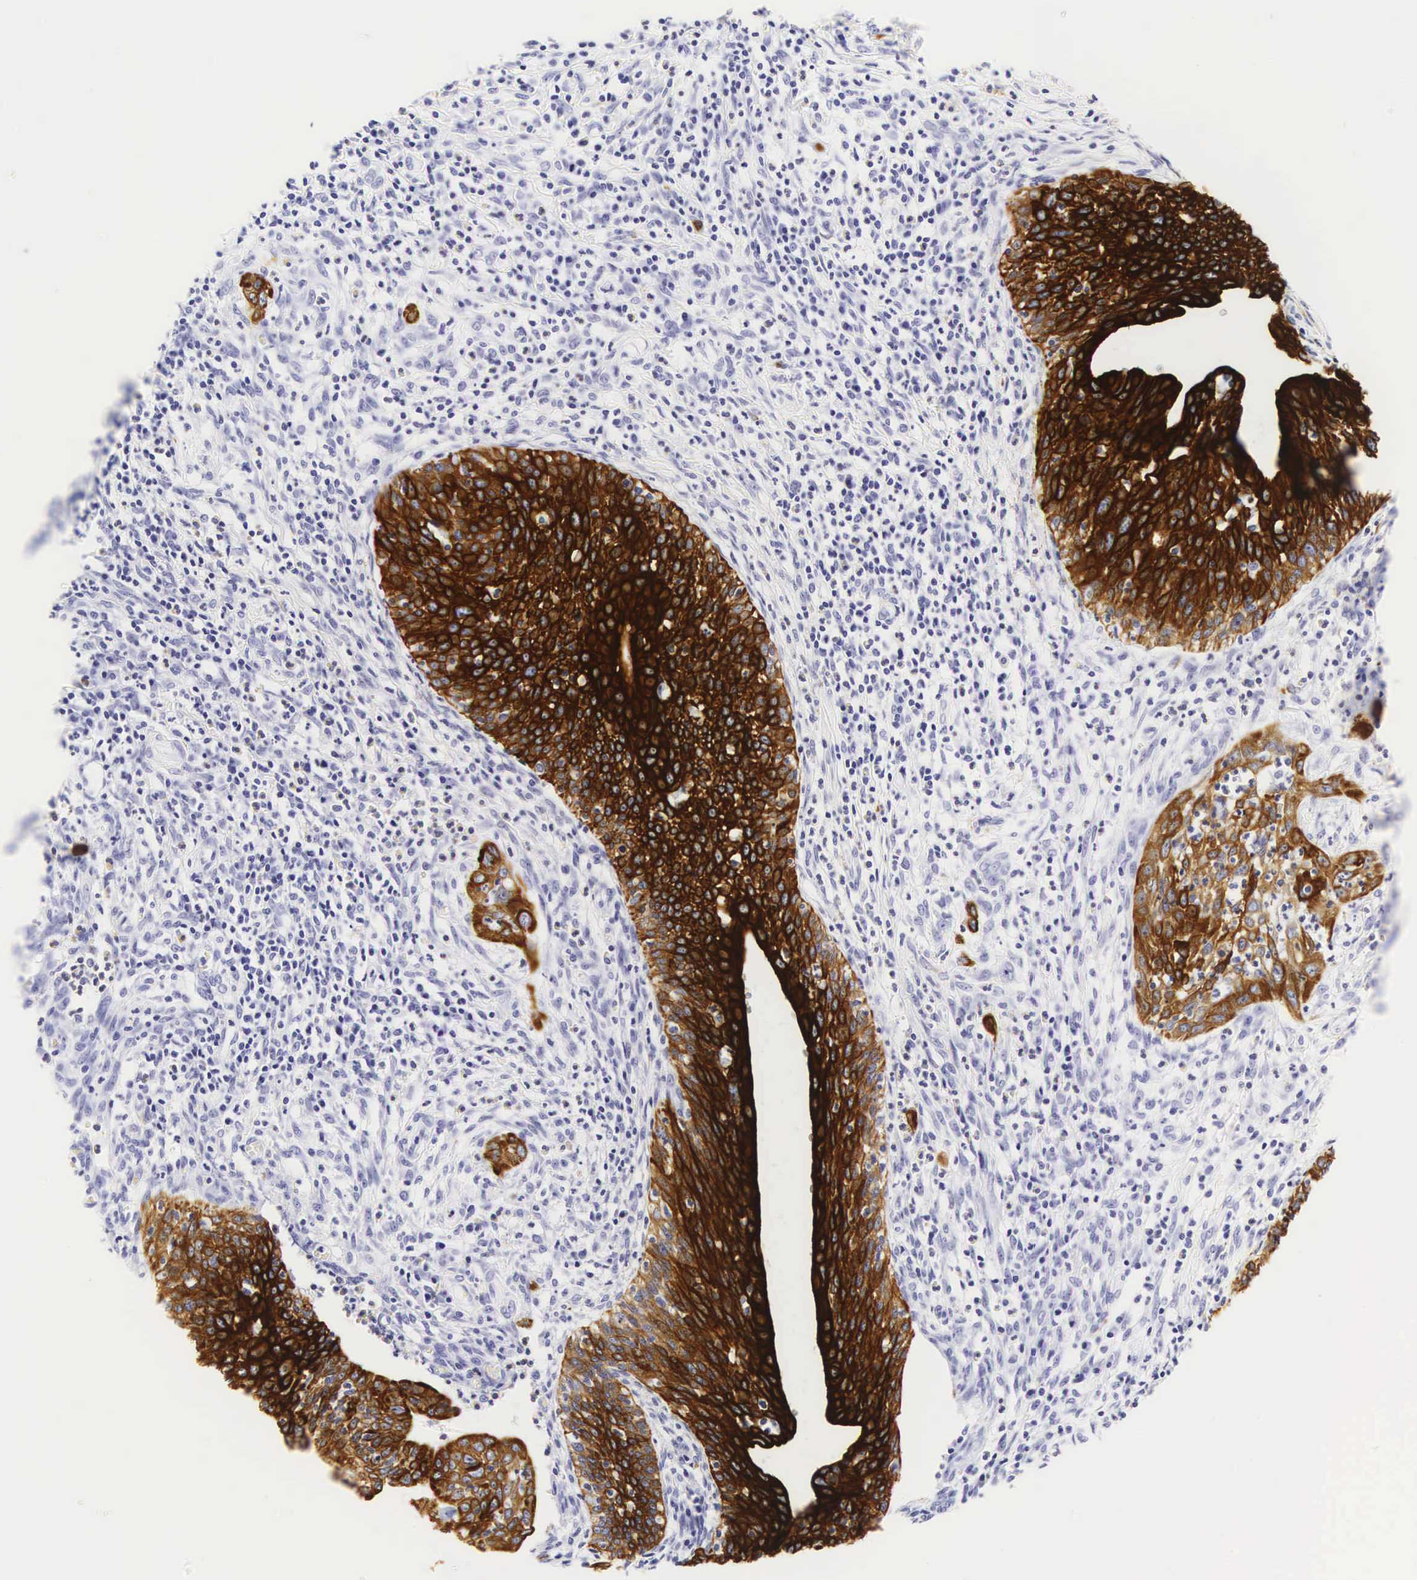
{"staining": {"intensity": "strong", "quantity": ">75%", "location": "cytoplasmic/membranous"}, "tissue": "cervical cancer", "cell_type": "Tumor cells", "image_type": "cancer", "snomed": [{"axis": "morphology", "description": "Squamous cell carcinoma, NOS"}, {"axis": "topography", "description": "Cervix"}], "caption": "Immunohistochemical staining of squamous cell carcinoma (cervical) reveals high levels of strong cytoplasmic/membranous staining in about >75% of tumor cells.", "gene": "KRT18", "patient": {"sex": "female", "age": 41}}